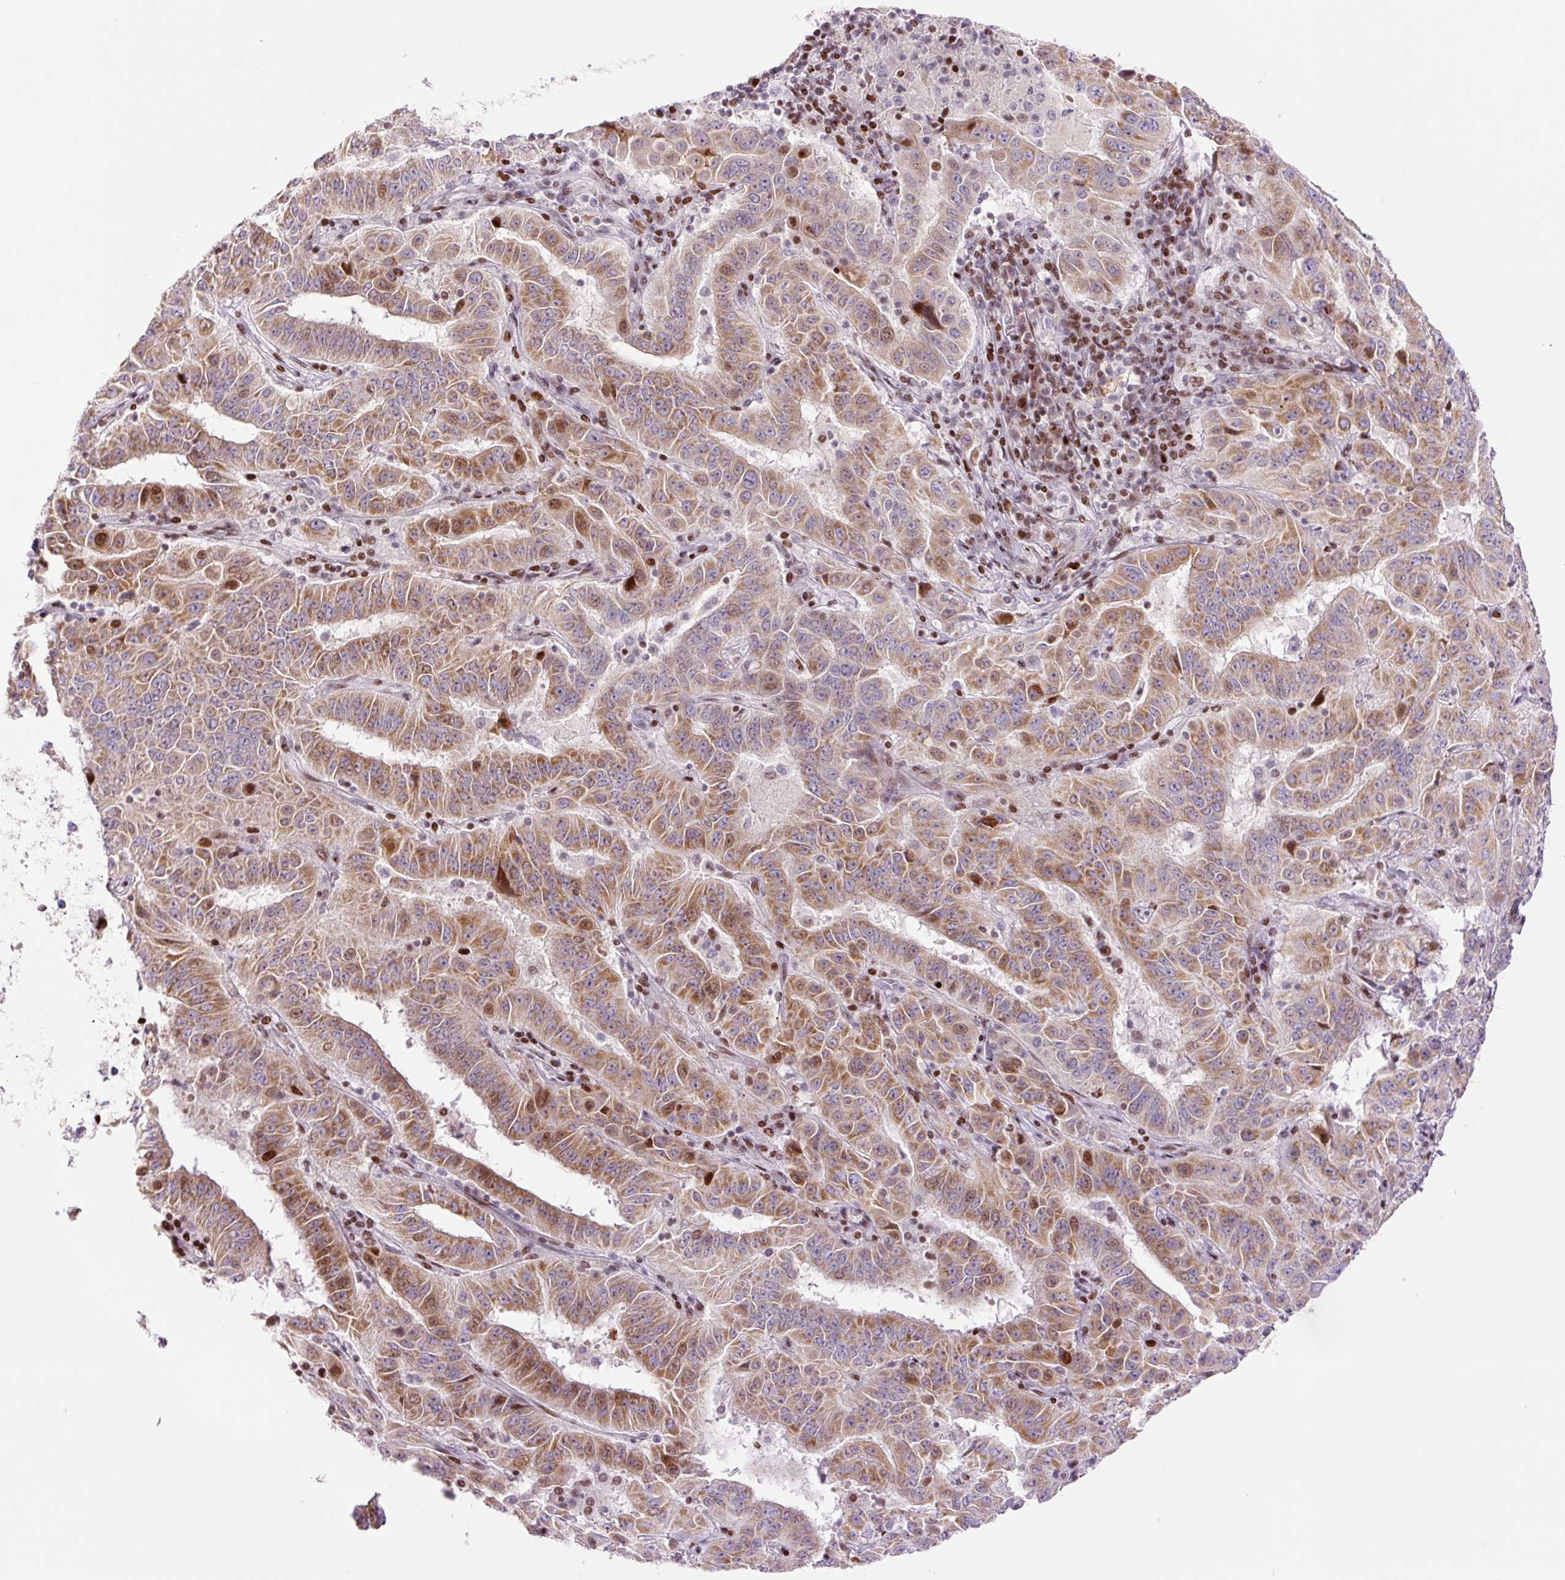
{"staining": {"intensity": "moderate", "quantity": ">75%", "location": "cytoplasmic/membranous,nuclear"}, "tissue": "pancreatic cancer", "cell_type": "Tumor cells", "image_type": "cancer", "snomed": [{"axis": "morphology", "description": "Adenocarcinoma, NOS"}, {"axis": "topography", "description": "Pancreas"}], "caption": "The photomicrograph shows immunohistochemical staining of pancreatic adenocarcinoma. There is moderate cytoplasmic/membranous and nuclear expression is identified in about >75% of tumor cells.", "gene": "TMEM177", "patient": {"sex": "male", "age": 63}}